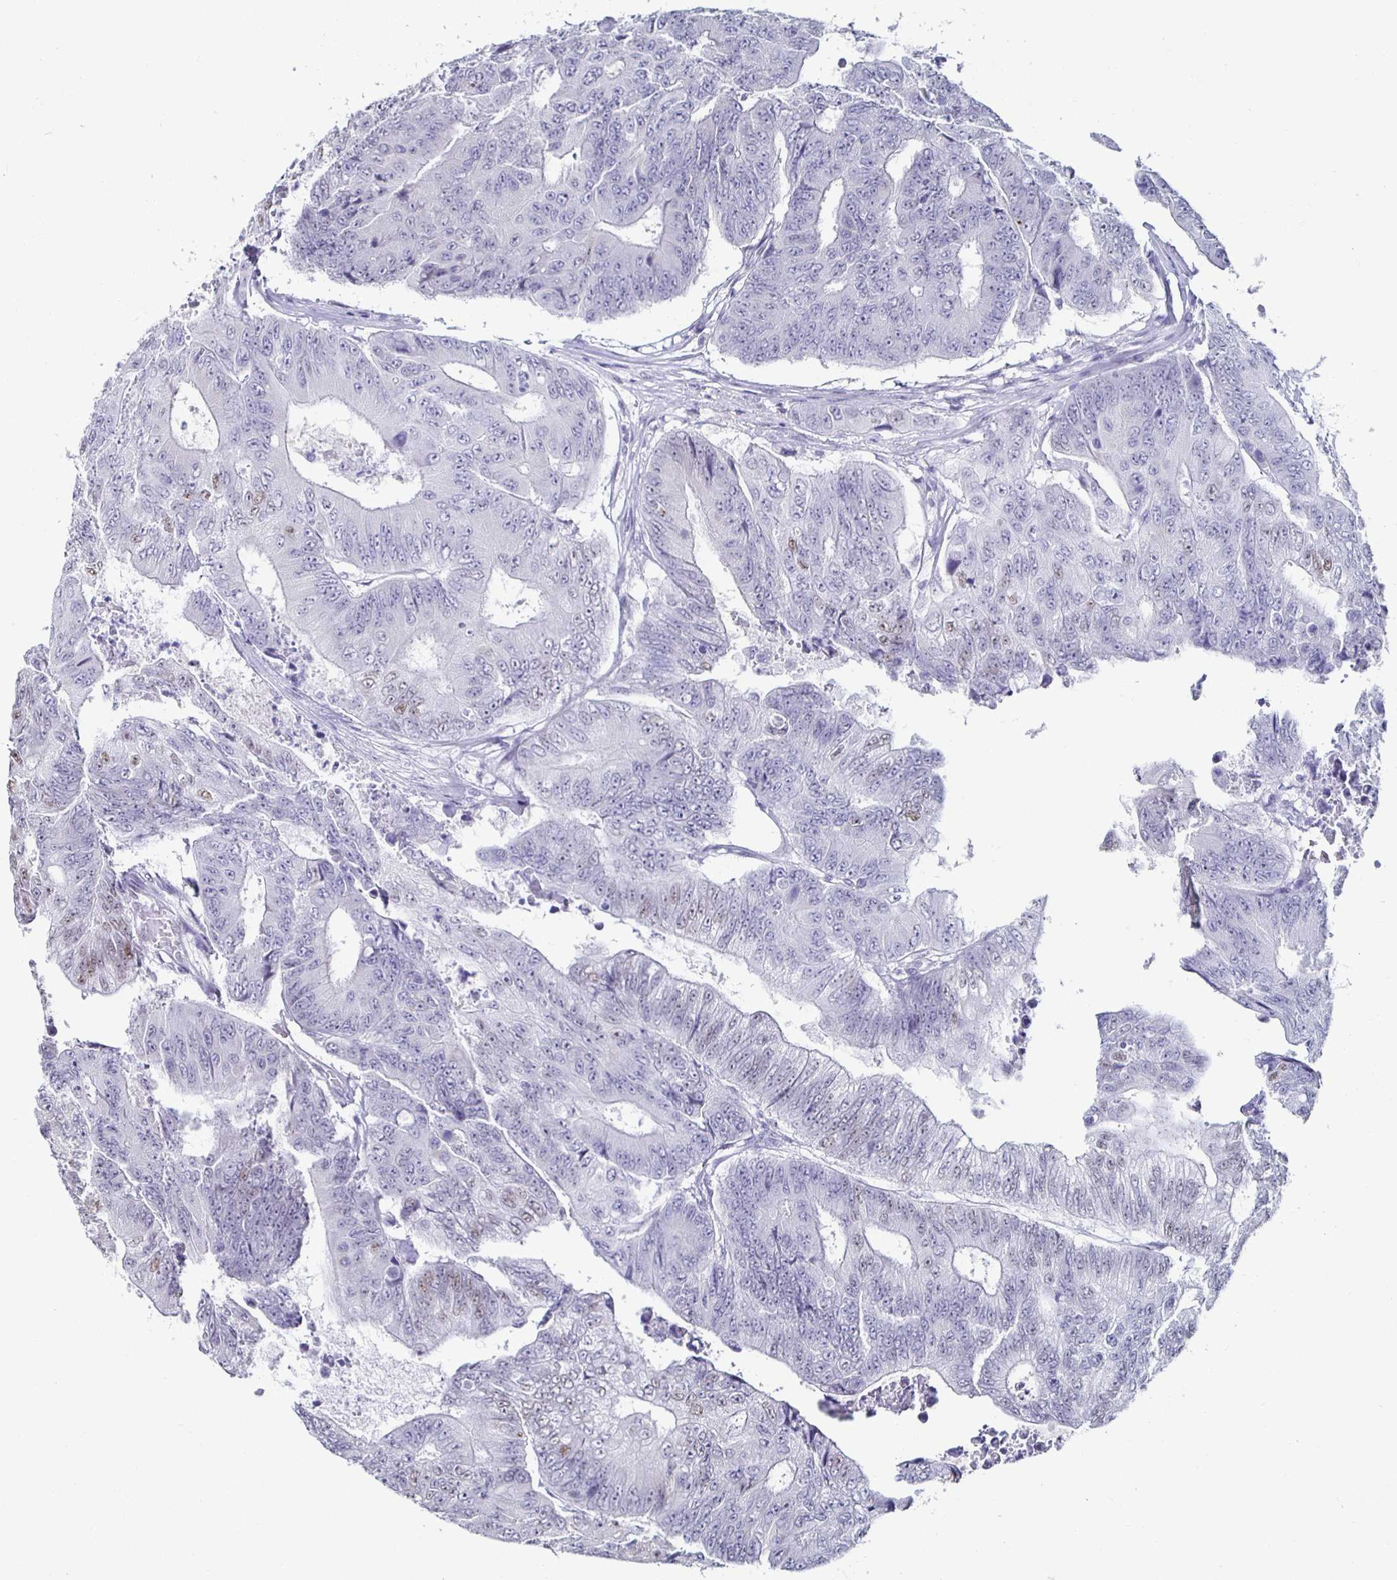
{"staining": {"intensity": "moderate", "quantity": "25%-75%", "location": "nuclear"}, "tissue": "colorectal cancer", "cell_type": "Tumor cells", "image_type": "cancer", "snomed": [{"axis": "morphology", "description": "Adenocarcinoma, NOS"}, {"axis": "topography", "description": "Colon"}], "caption": "Human adenocarcinoma (colorectal) stained for a protein (brown) exhibits moderate nuclear positive staining in about 25%-75% of tumor cells.", "gene": "DDX39B", "patient": {"sex": "female", "age": 48}}